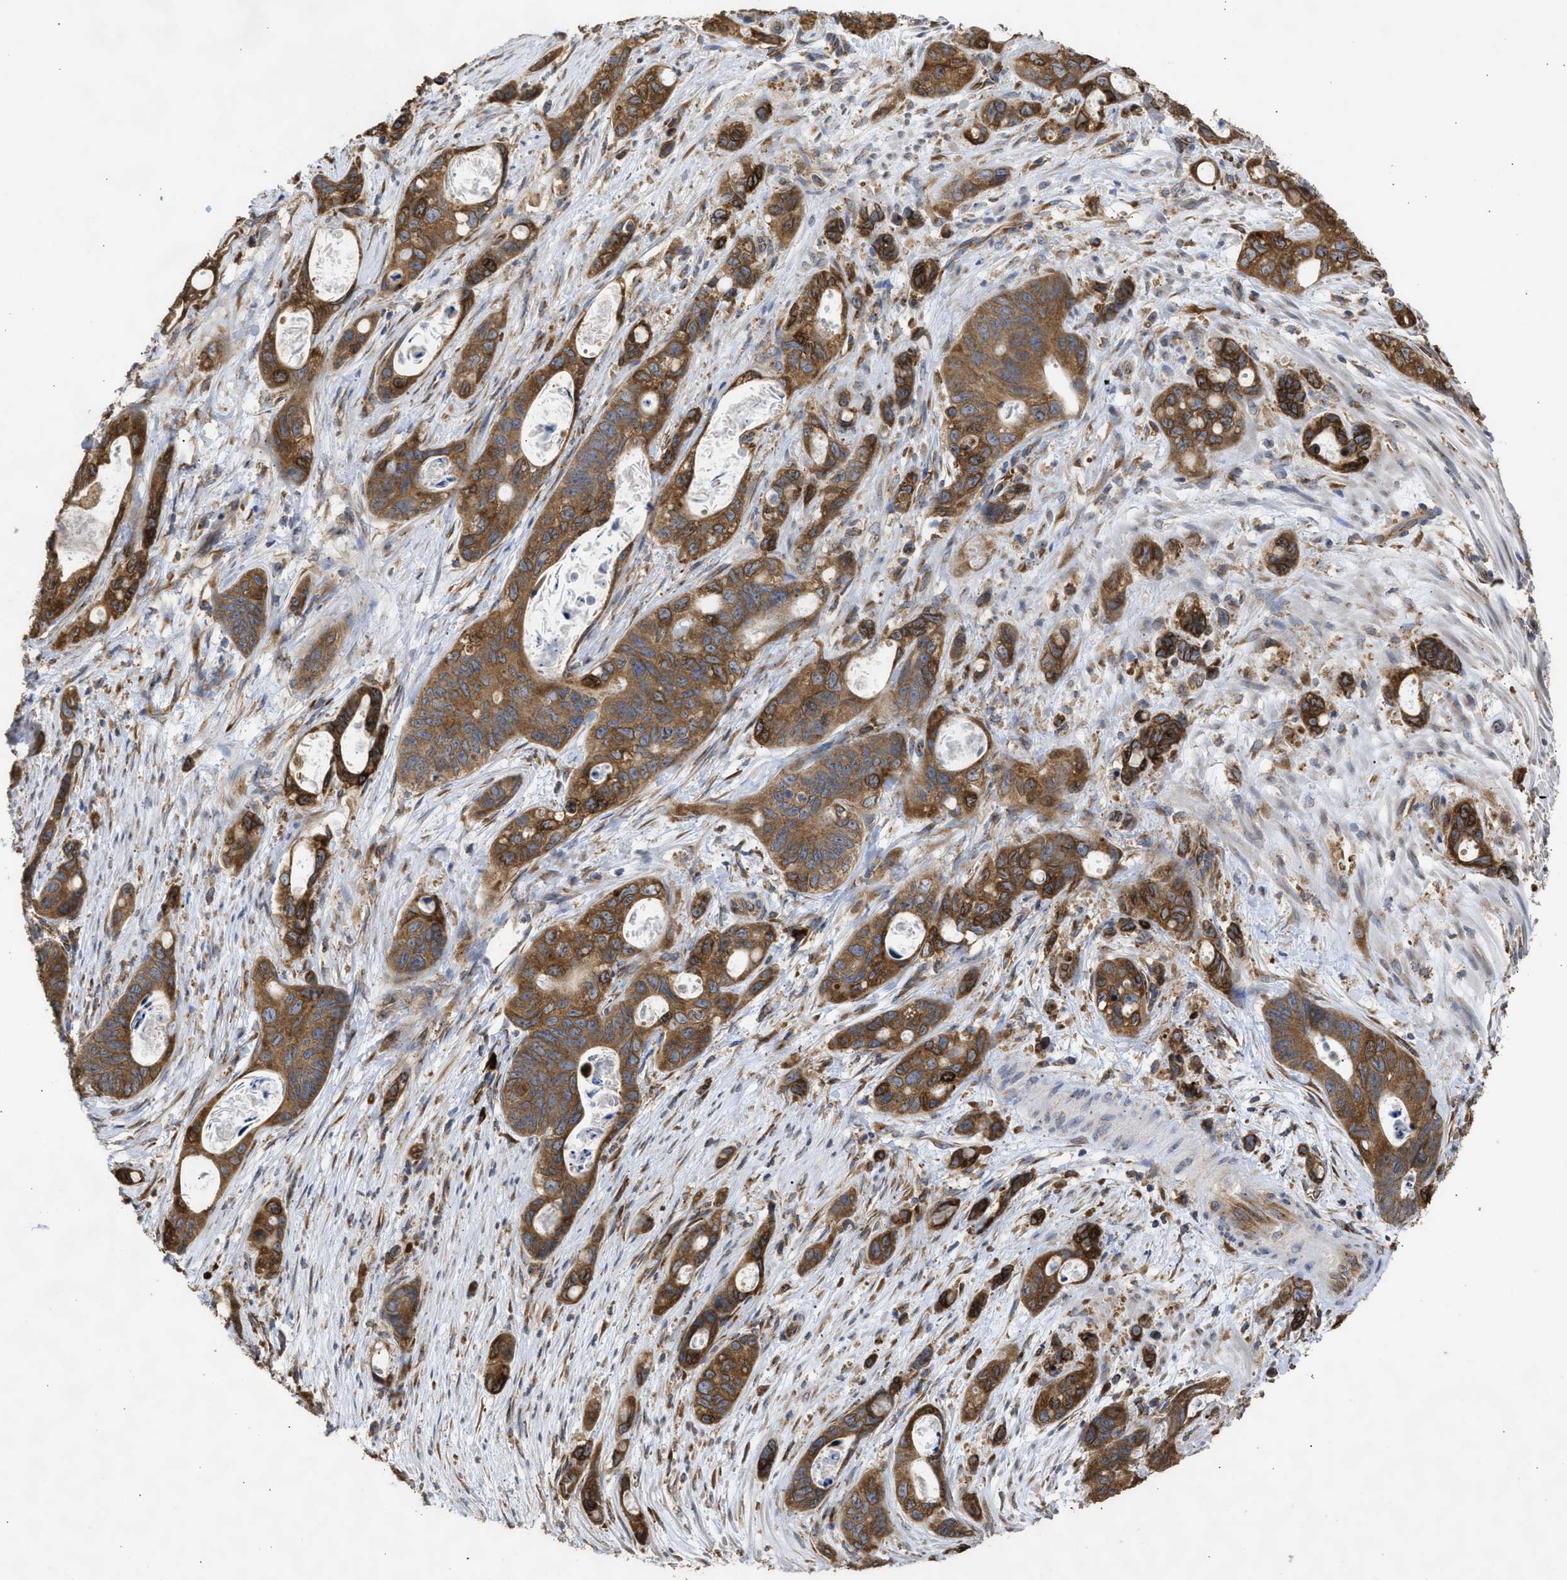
{"staining": {"intensity": "moderate", "quantity": ">75%", "location": "cytoplasmic/membranous"}, "tissue": "stomach cancer", "cell_type": "Tumor cells", "image_type": "cancer", "snomed": [{"axis": "morphology", "description": "Normal tissue, NOS"}, {"axis": "morphology", "description": "Adenocarcinoma, NOS"}, {"axis": "topography", "description": "Stomach"}], "caption": "Brown immunohistochemical staining in adenocarcinoma (stomach) reveals moderate cytoplasmic/membranous positivity in about >75% of tumor cells.", "gene": "DNAJC1", "patient": {"sex": "female", "age": 89}}